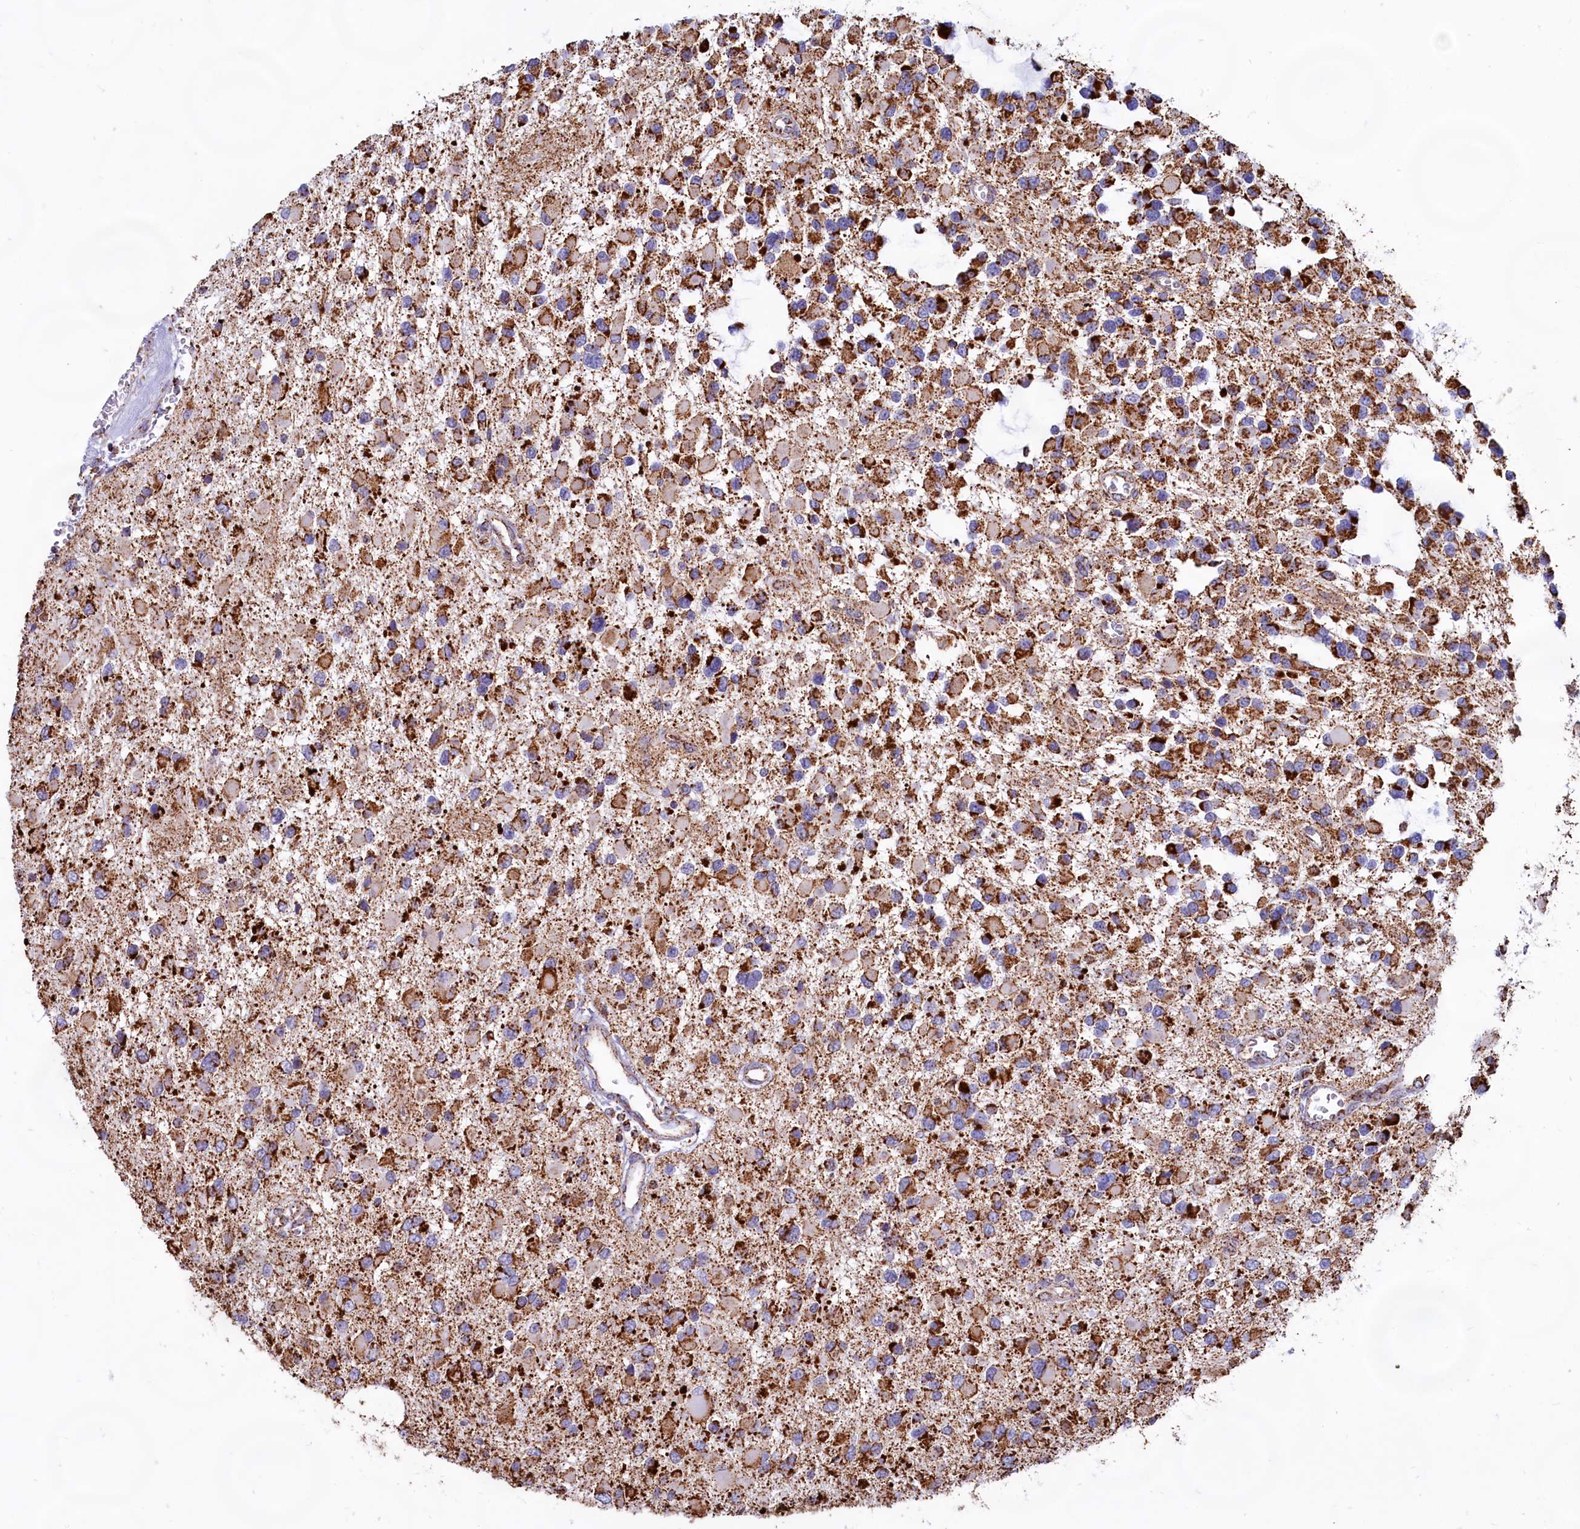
{"staining": {"intensity": "strong", "quantity": ">75%", "location": "cytoplasmic/membranous"}, "tissue": "glioma", "cell_type": "Tumor cells", "image_type": "cancer", "snomed": [{"axis": "morphology", "description": "Glioma, malignant, High grade"}, {"axis": "topography", "description": "Brain"}], "caption": "A micrograph of human high-grade glioma (malignant) stained for a protein shows strong cytoplasmic/membranous brown staining in tumor cells.", "gene": "C1D", "patient": {"sex": "male", "age": 53}}